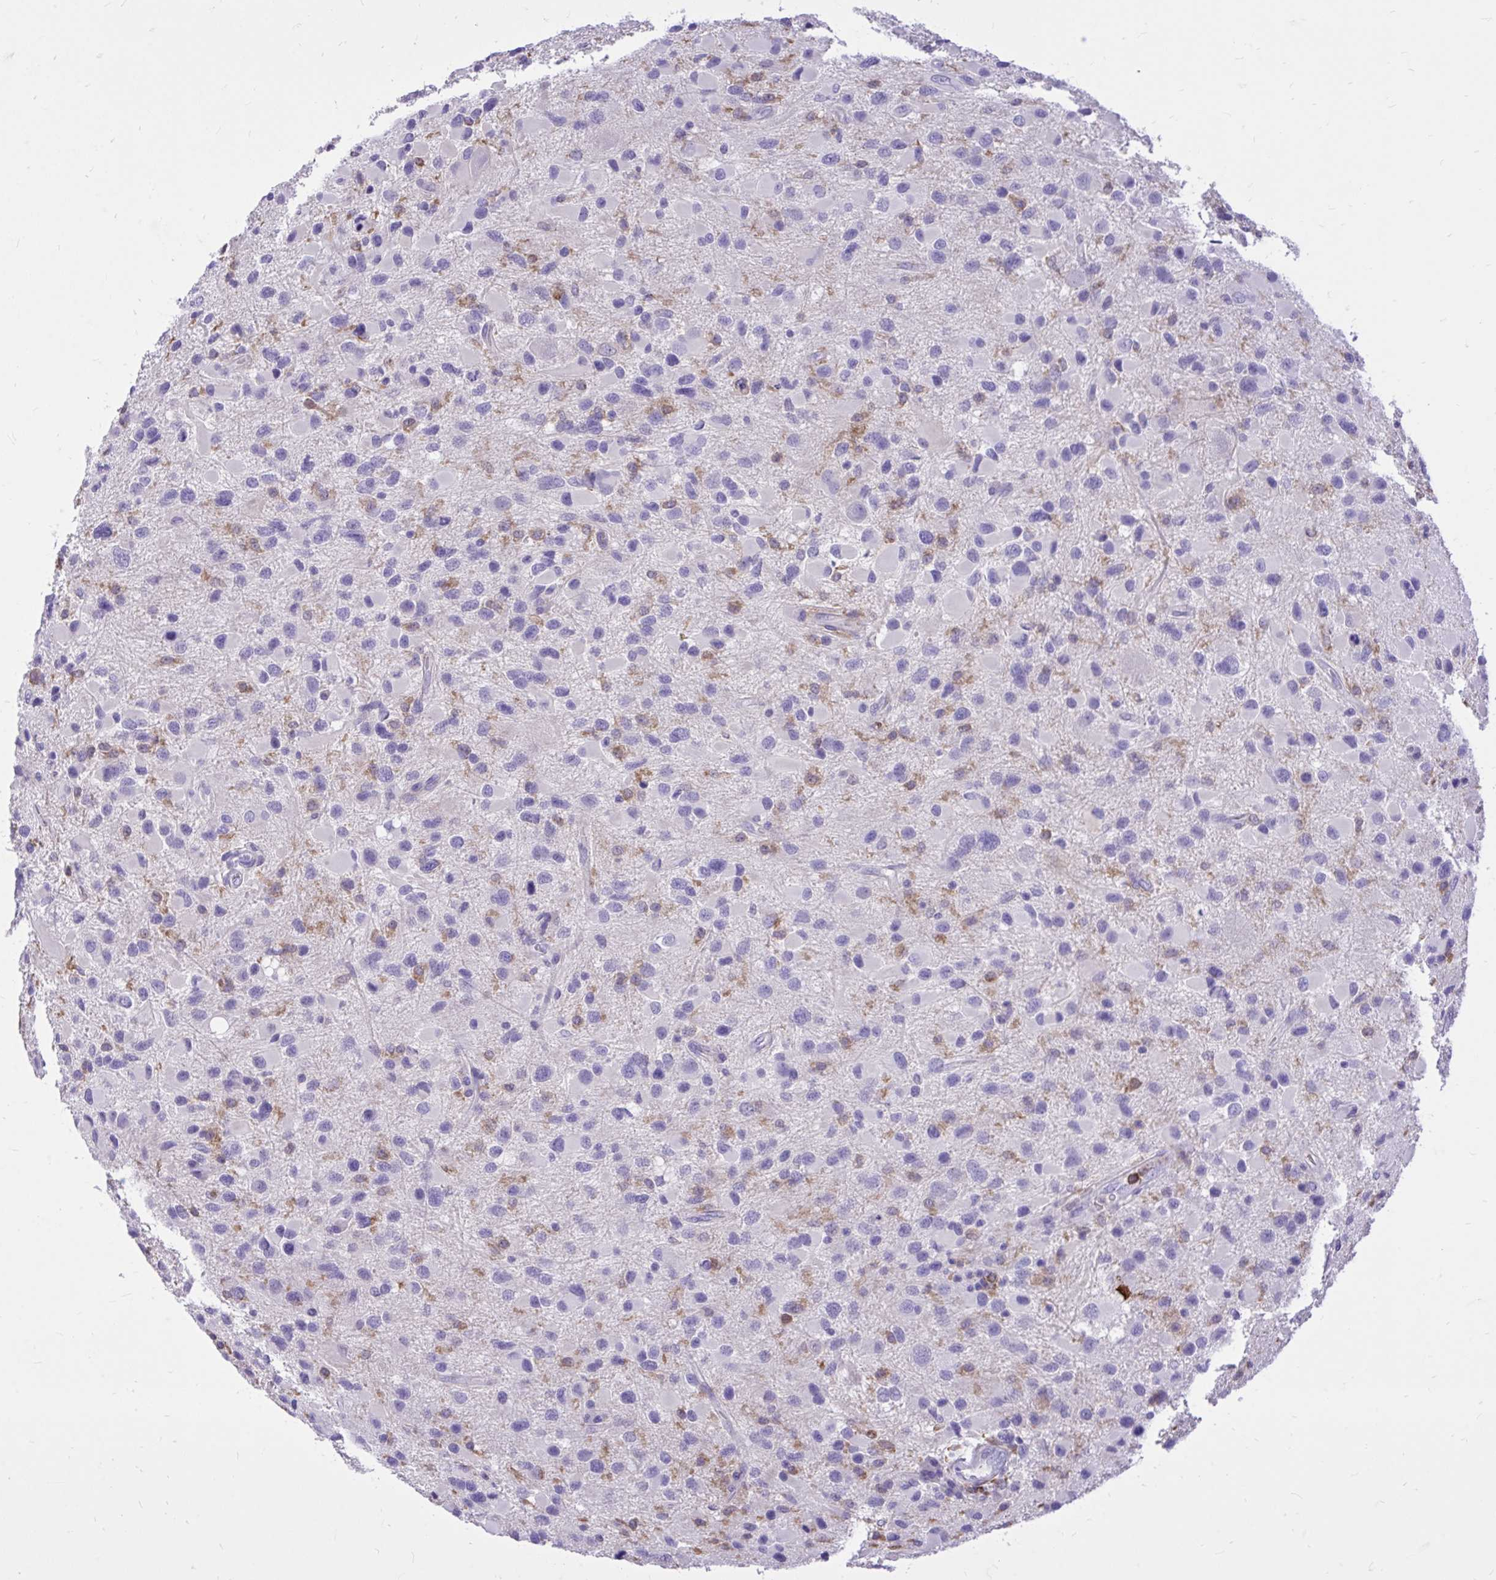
{"staining": {"intensity": "negative", "quantity": "none", "location": "none"}, "tissue": "glioma", "cell_type": "Tumor cells", "image_type": "cancer", "snomed": [{"axis": "morphology", "description": "Glioma, malignant, Low grade"}, {"axis": "topography", "description": "Brain"}], "caption": "Glioma was stained to show a protein in brown. There is no significant expression in tumor cells.", "gene": "TLR7", "patient": {"sex": "female", "age": 32}}